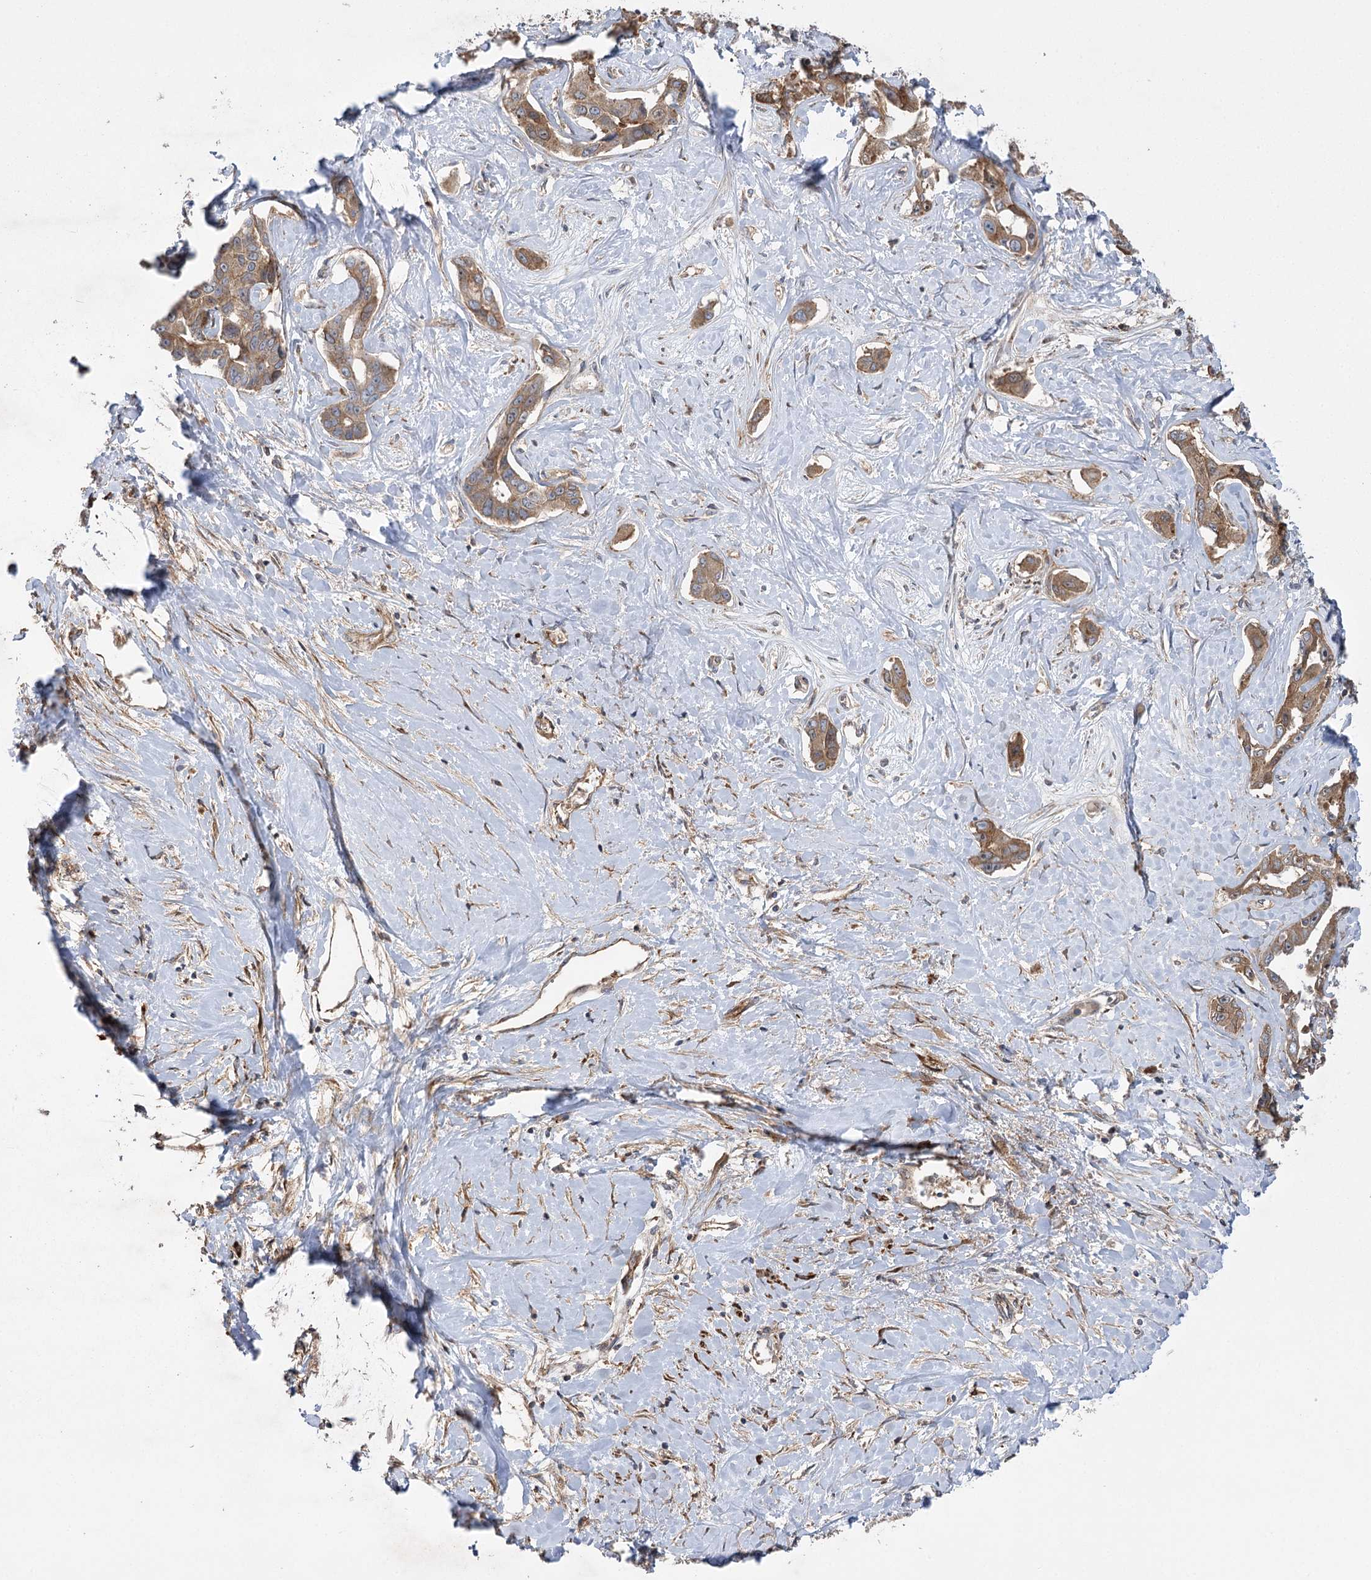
{"staining": {"intensity": "moderate", "quantity": ">75%", "location": "cytoplasmic/membranous"}, "tissue": "liver cancer", "cell_type": "Tumor cells", "image_type": "cancer", "snomed": [{"axis": "morphology", "description": "Cholangiocarcinoma"}, {"axis": "topography", "description": "Liver"}], "caption": "A brown stain shows moderate cytoplasmic/membranous positivity of a protein in liver cancer (cholangiocarcinoma) tumor cells. (IHC, brightfield microscopy, high magnification).", "gene": "KCNN2", "patient": {"sex": "male", "age": 59}}